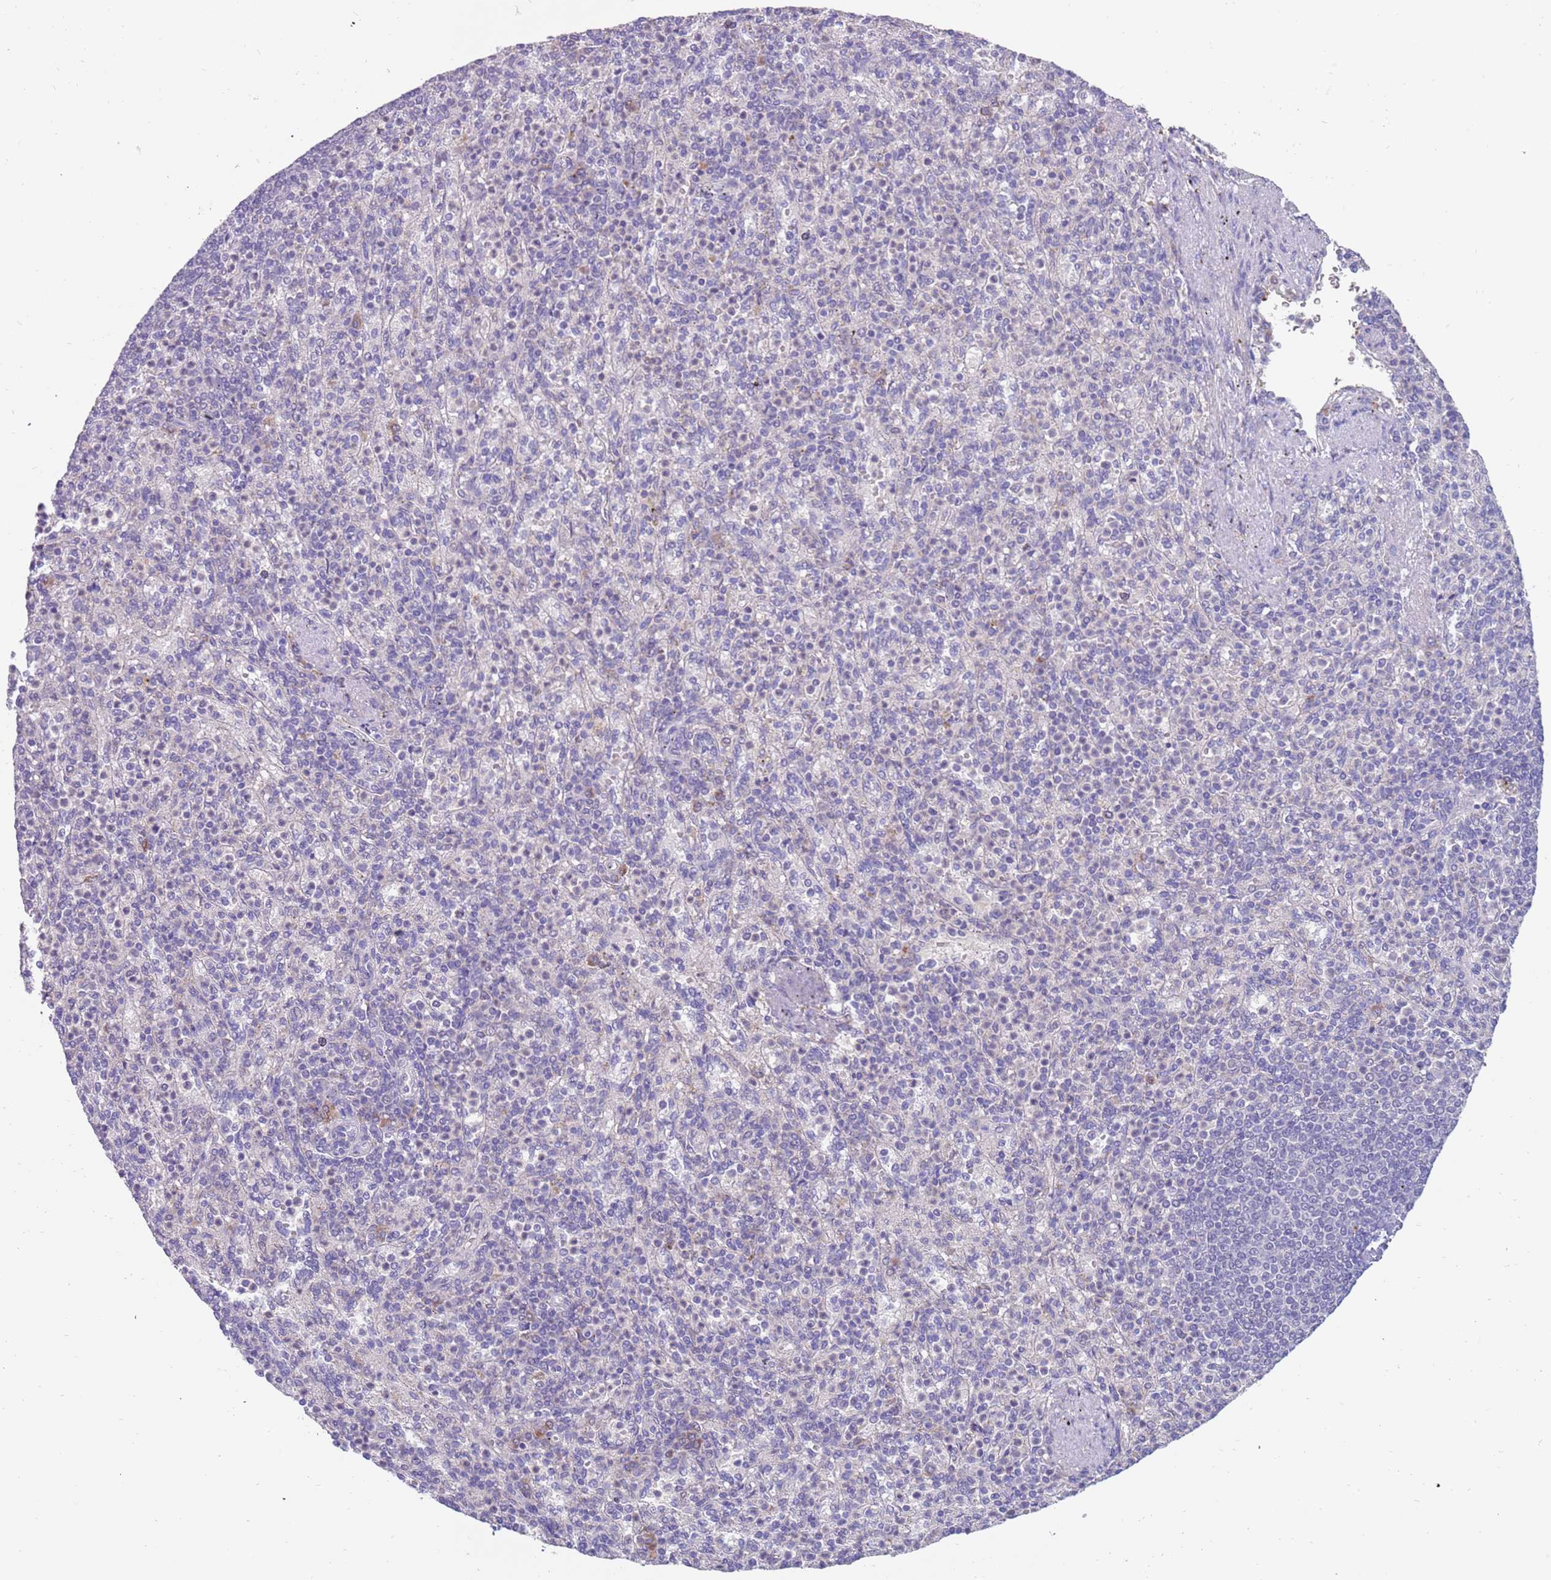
{"staining": {"intensity": "negative", "quantity": "none", "location": "none"}, "tissue": "spleen", "cell_type": "Cells in red pulp", "image_type": "normal", "snomed": [{"axis": "morphology", "description": "Normal tissue, NOS"}, {"axis": "topography", "description": "Spleen"}], "caption": "Immunohistochemistry (IHC) of normal human spleen demonstrates no expression in cells in red pulp. (DAB (3,3'-diaminobenzidine) immunohistochemistry (IHC), high magnification).", "gene": "ZNF746", "patient": {"sex": "female", "age": 74}}